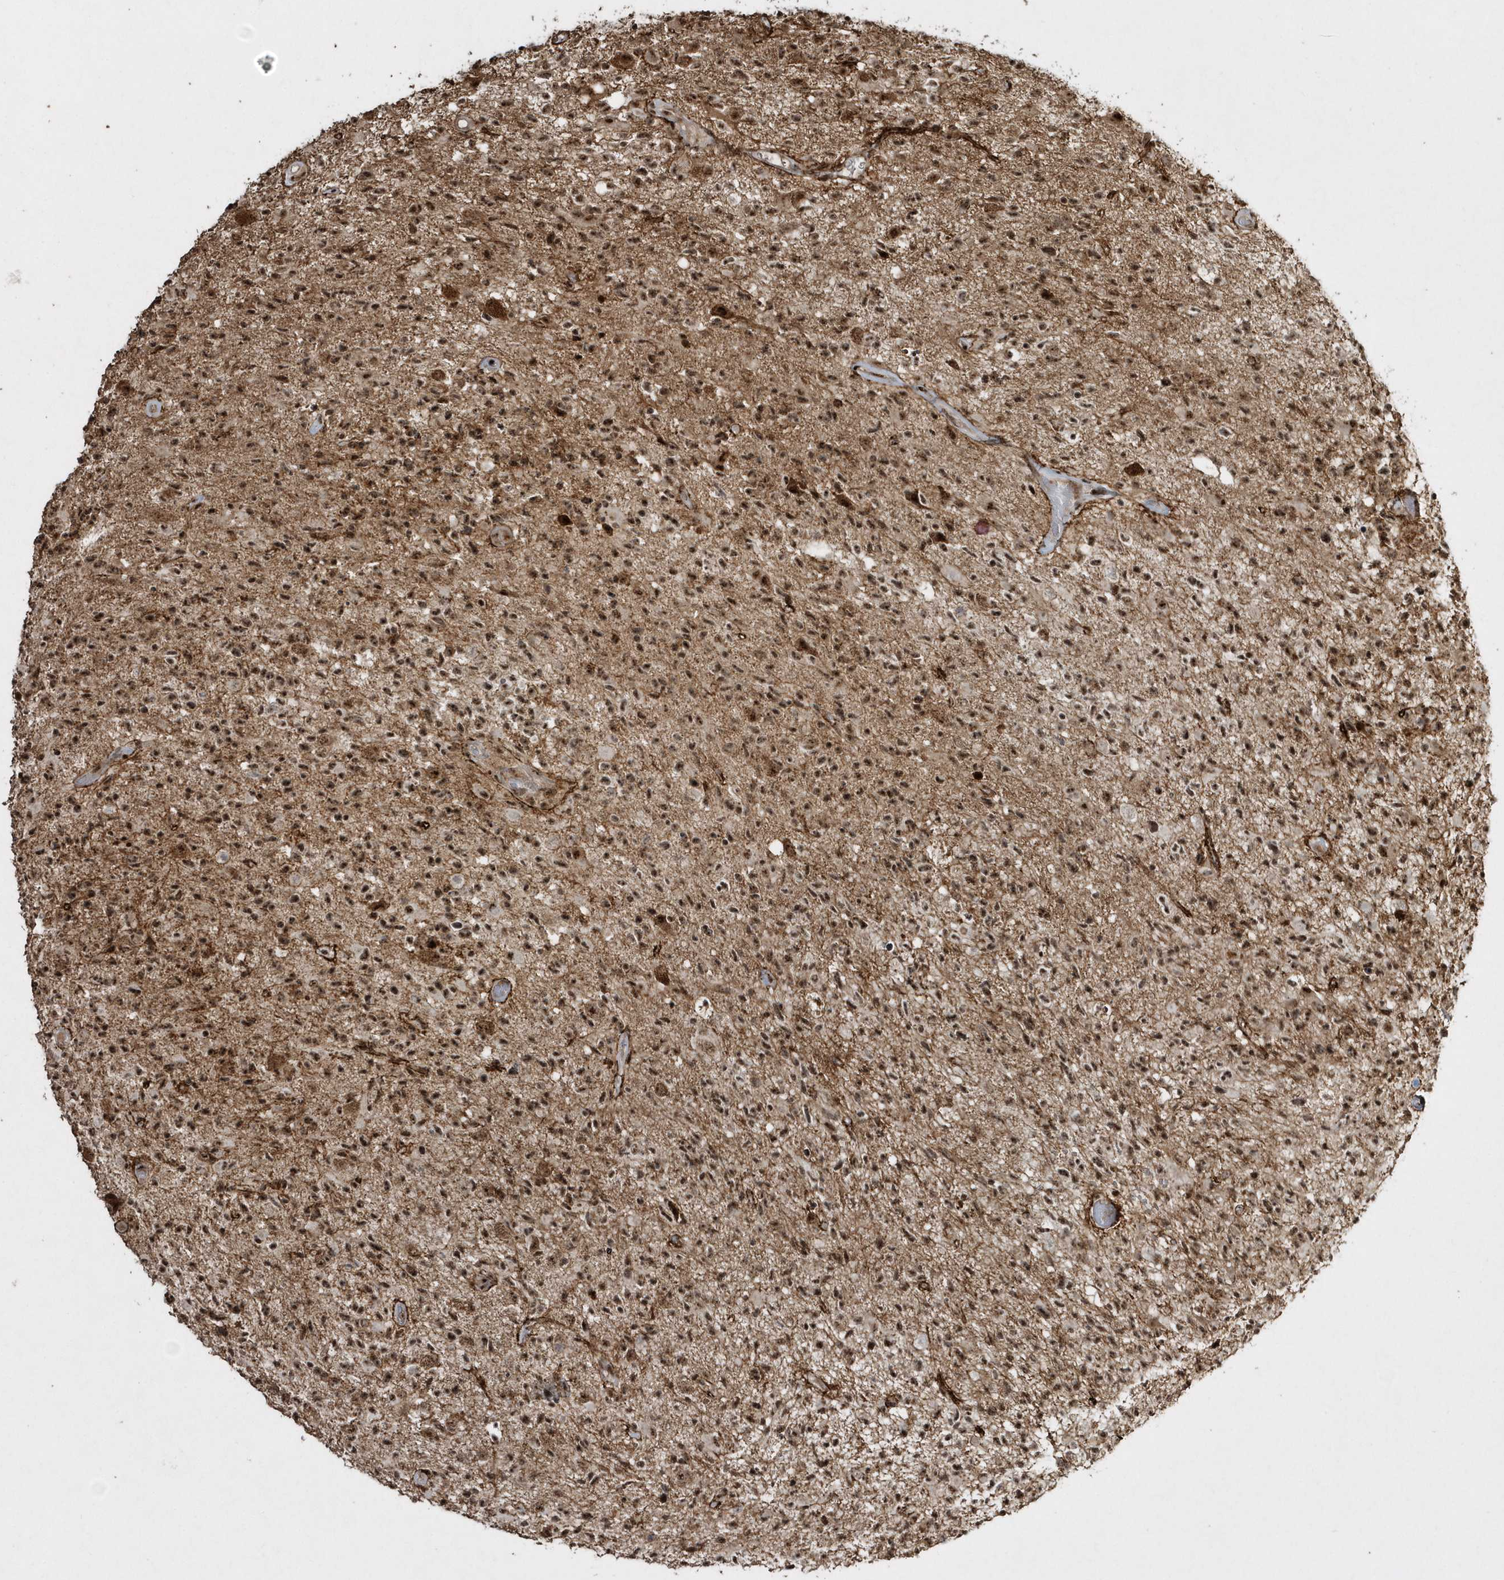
{"staining": {"intensity": "strong", "quantity": ">75%", "location": "nuclear"}, "tissue": "glioma", "cell_type": "Tumor cells", "image_type": "cancer", "snomed": [{"axis": "morphology", "description": "Glioma, malignant, High grade"}, {"axis": "morphology", "description": "Glioblastoma, NOS"}, {"axis": "topography", "description": "Brain"}], "caption": "Brown immunohistochemical staining in human high-grade glioma (malignant) displays strong nuclear positivity in approximately >75% of tumor cells.", "gene": "POLR3B", "patient": {"sex": "male", "age": 60}}